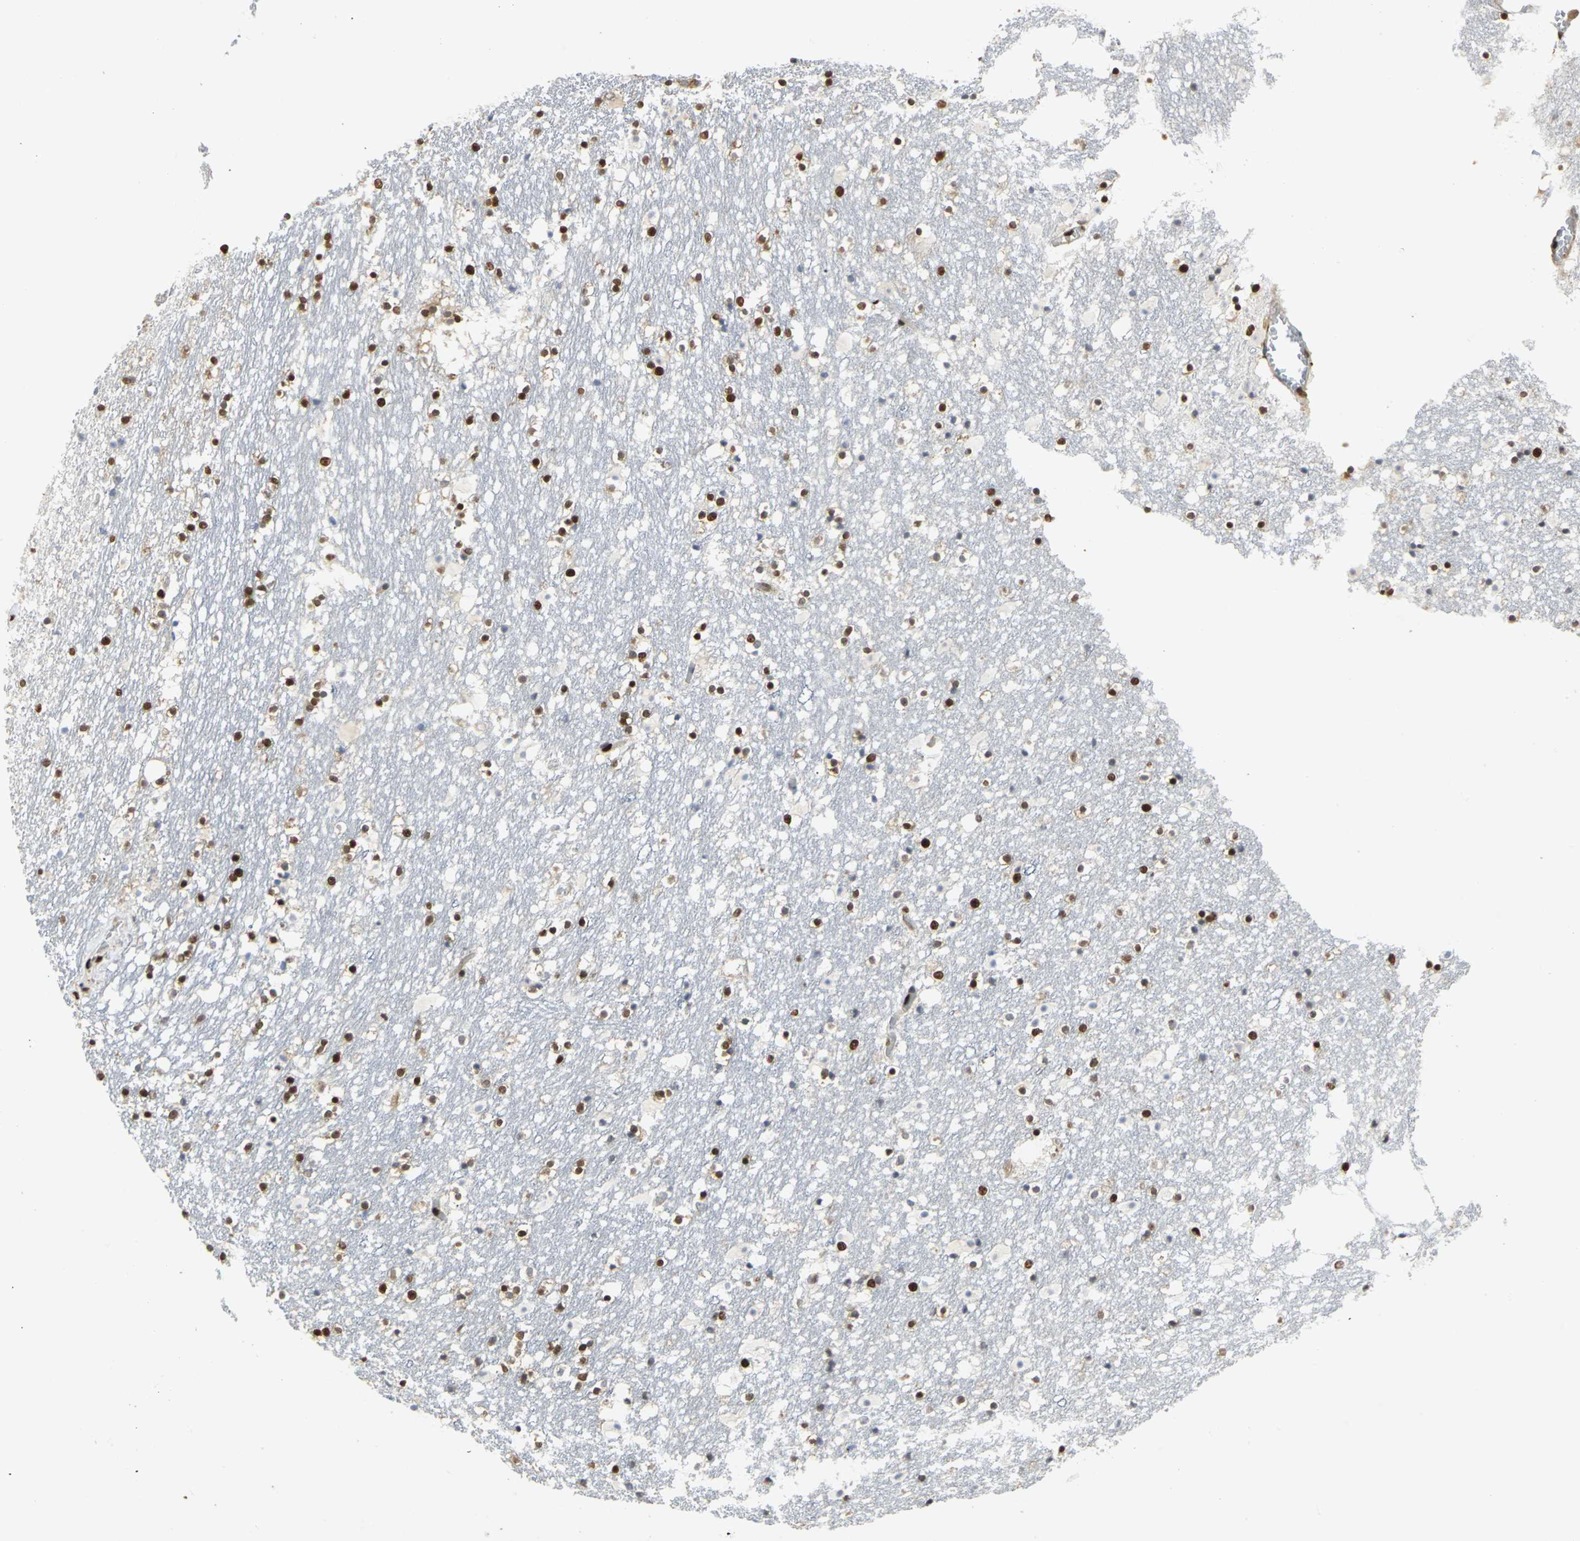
{"staining": {"intensity": "strong", "quantity": "25%-75%", "location": "nuclear"}, "tissue": "caudate", "cell_type": "Glial cells", "image_type": "normal", "snomed": [{"axis": "morphology", "description": "Normal tissue, NOS"}, {"axis": "topography", "description": "Lateral ventricle wall"}], "caption": "Glial cells display high levels of strong nuclear staining in about 25%-75% of cells in normal human caudate.", "gene": "HMGB1", "patient": {"sex": "male", "age": 45}}